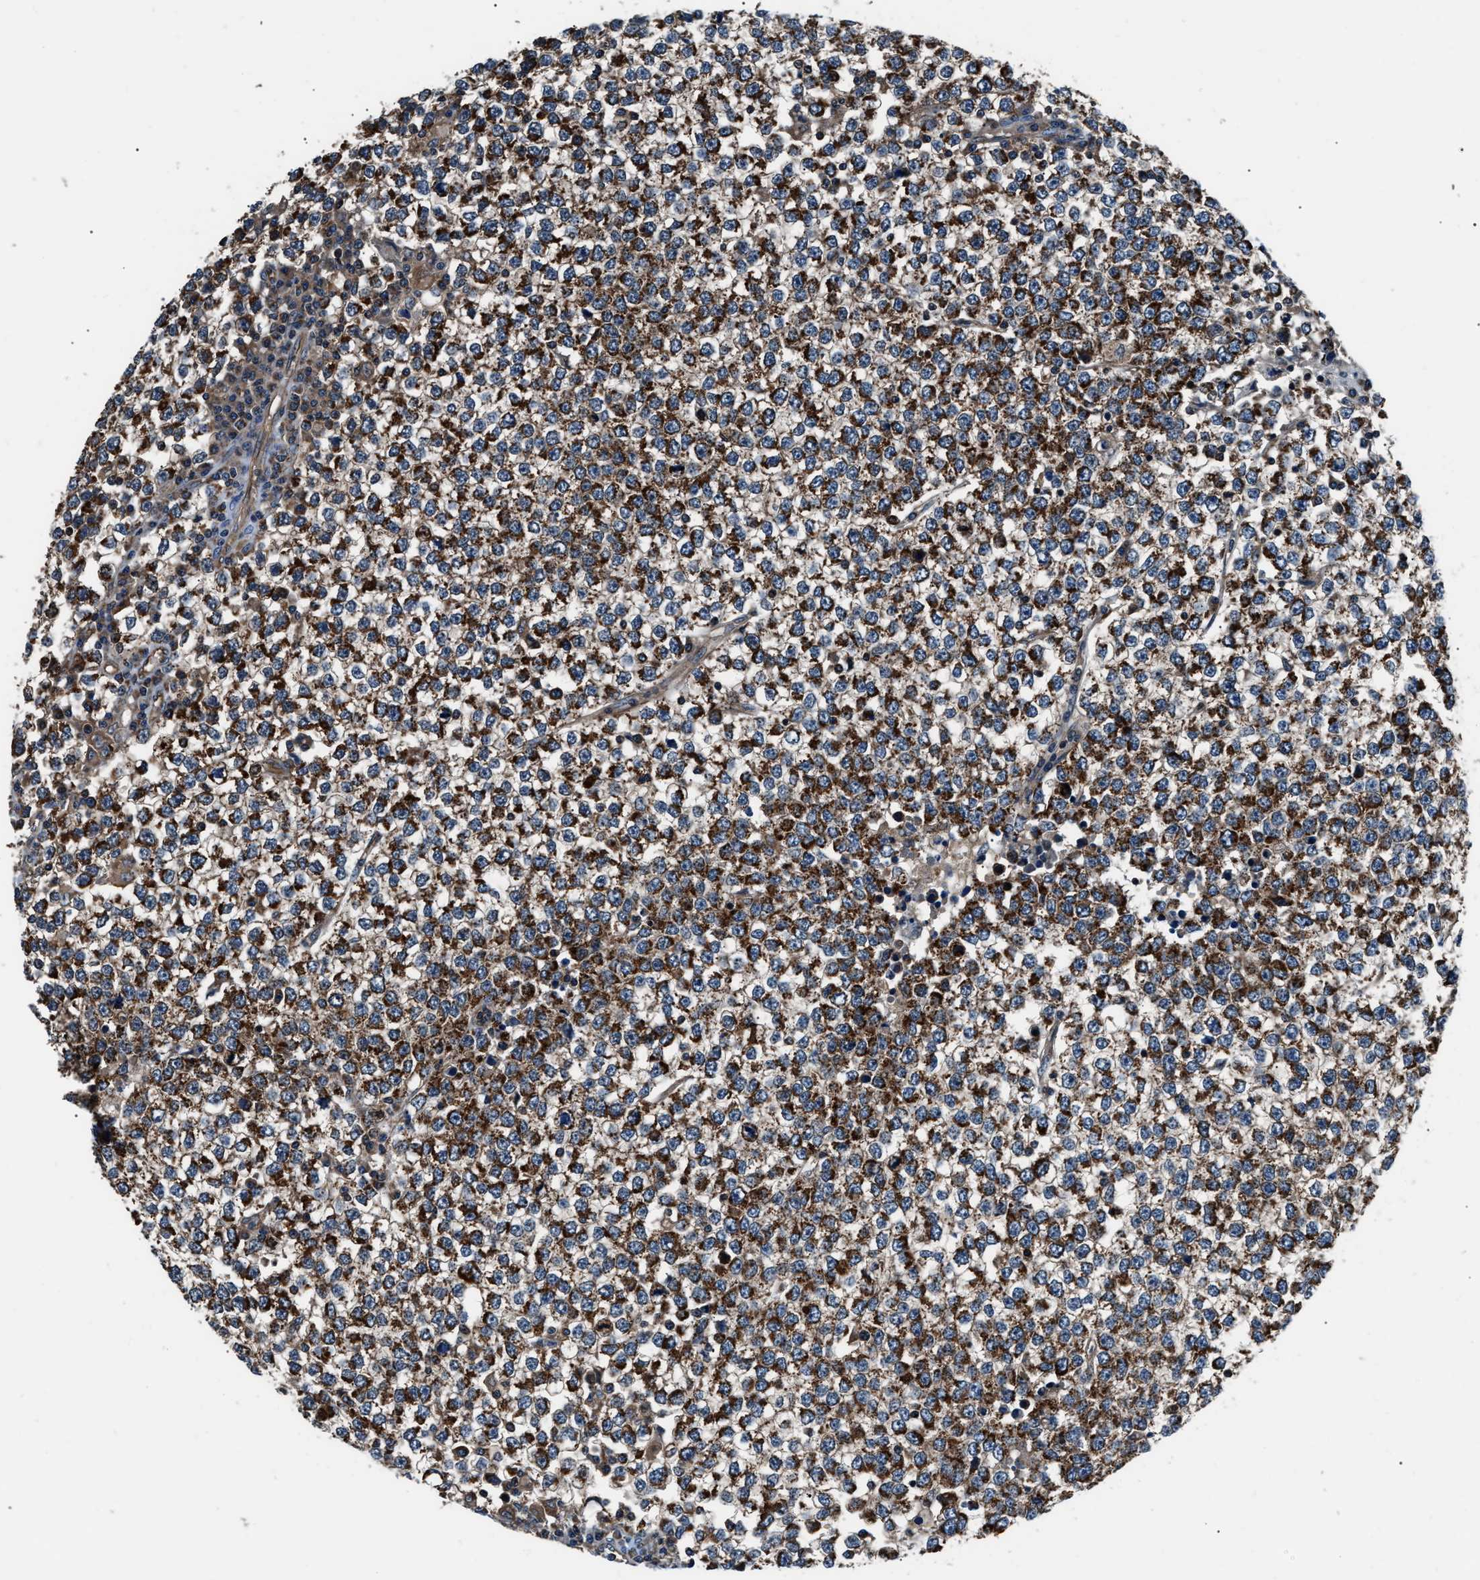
{"staining": {"intensity": "strong", "quantity": ">75%", "location": "cytoplasmic/membranous"}, "tissue": "testis cancer", "cell_type": "Tumor cells", "image_type": "cancer", "snomed": [{"axis": "morphology", "description": "Seminoma, NOS"}, {"axis": "topography", "description": "Testis"}], "caption": "Immunohistochemical staining of testis seminoma reveals high levels of strong cytoplasmic/membranous positivity in about >75% of tumor cells.", "gene": "GGCT", "patient": {"sex": "male", "age": 65}}